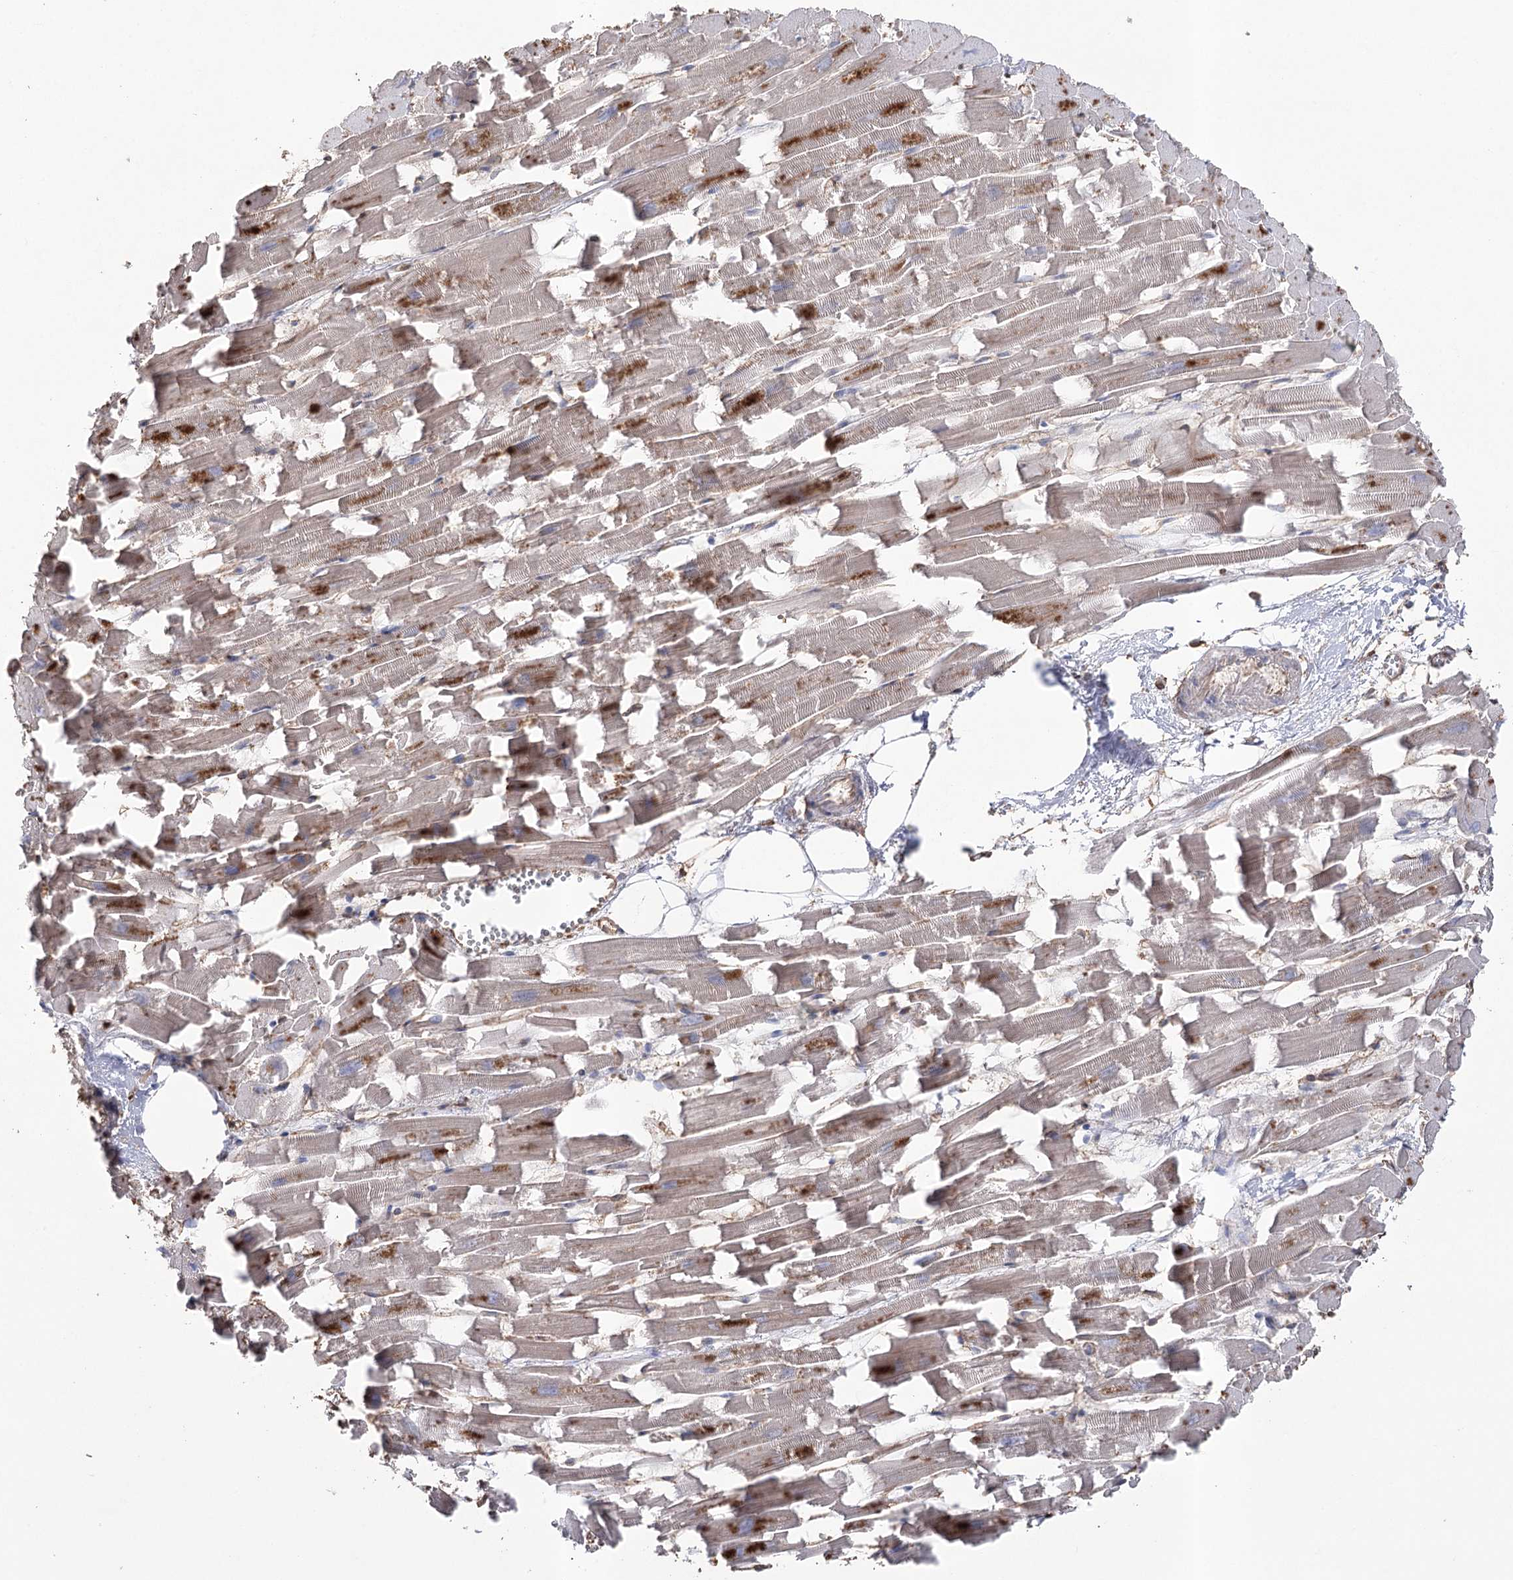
{"staining": {"intensity": "weak", "quantity": "<25%", "location": "cytoplasmic/membranous"}, "tissue": "heart muscle", "cell_type": "Cardiomyocytes", "image_type": "normal", "snomed": [{"axis": "morphology", "description": "Normal tissue, NOS"}, {"axis": "topography", "description": "Heart"}], "caption": "Cardiomyocytes show no significant staining in normal heart muscle. Nuclei are stained in blue.", "gene": "FAM13B", "patient": {"sex": "female", "age": 64}}